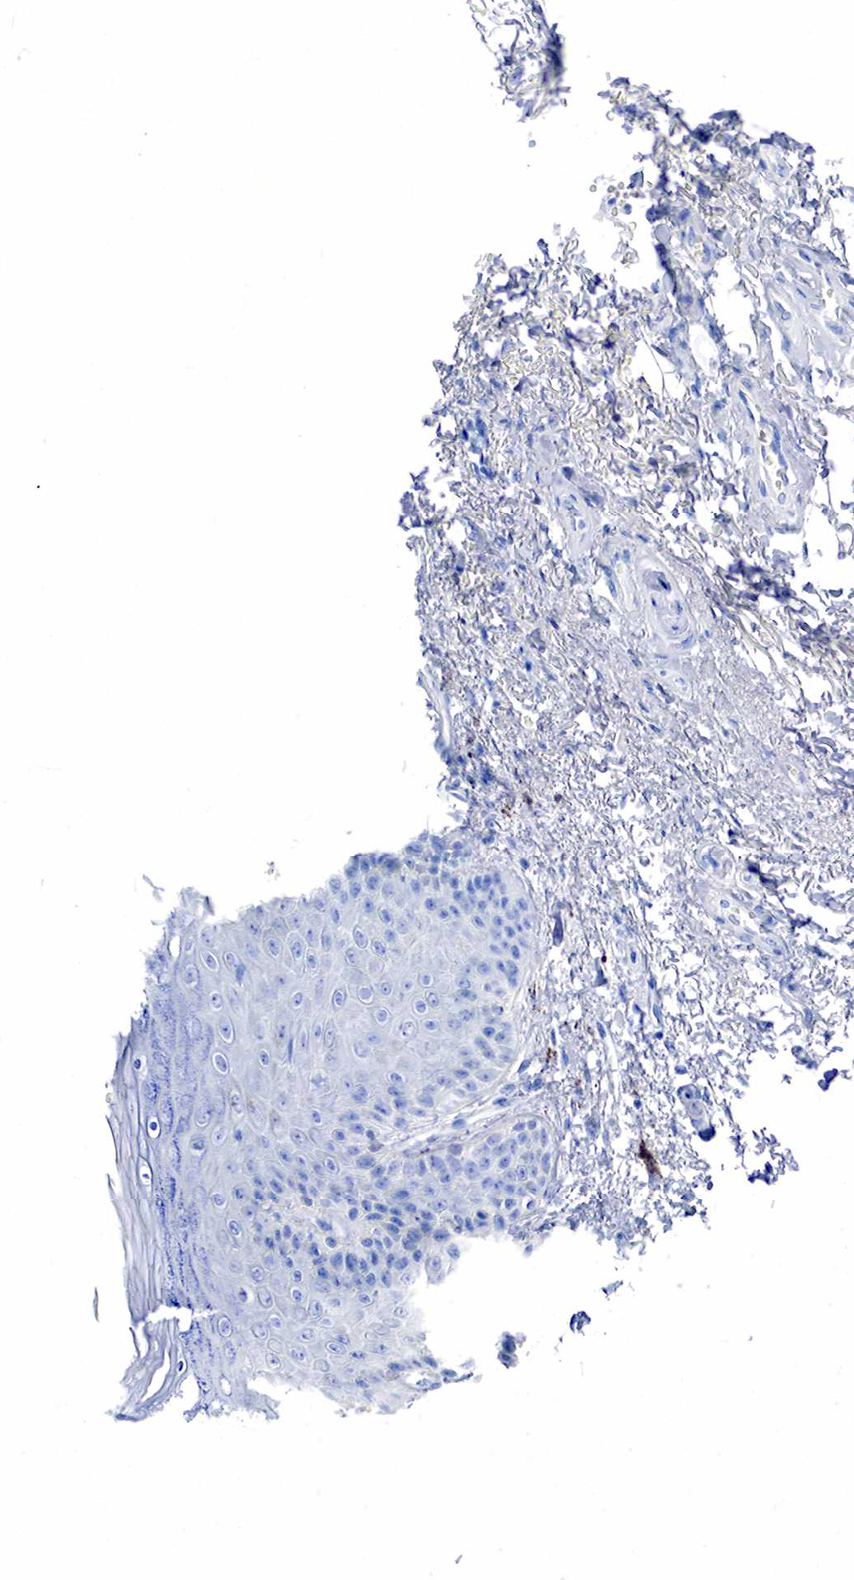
{"staining": {"intensity": "negative", "quantity": "none", "location": "none"}, "tissue": "skin", "cell_type": "Epidermal cells", "image_type": "normal", "snomed": [{"axis": "morphology", "description": "Normal tissue, NOS"}, {"axis": "topography", "description": "Anal"}, {"axis": "topography", "description": "Peripheral nerve tissue"}], "caption": "Epidermal cells show no significant positivity in normal skin. Brightfield microscopy of immunohistochemistry stained with DAB (brown) and hematoxylin (blue), captured at high magnification.", "gene": "INHA", "patient": {"sex": "female", "age": 46}}